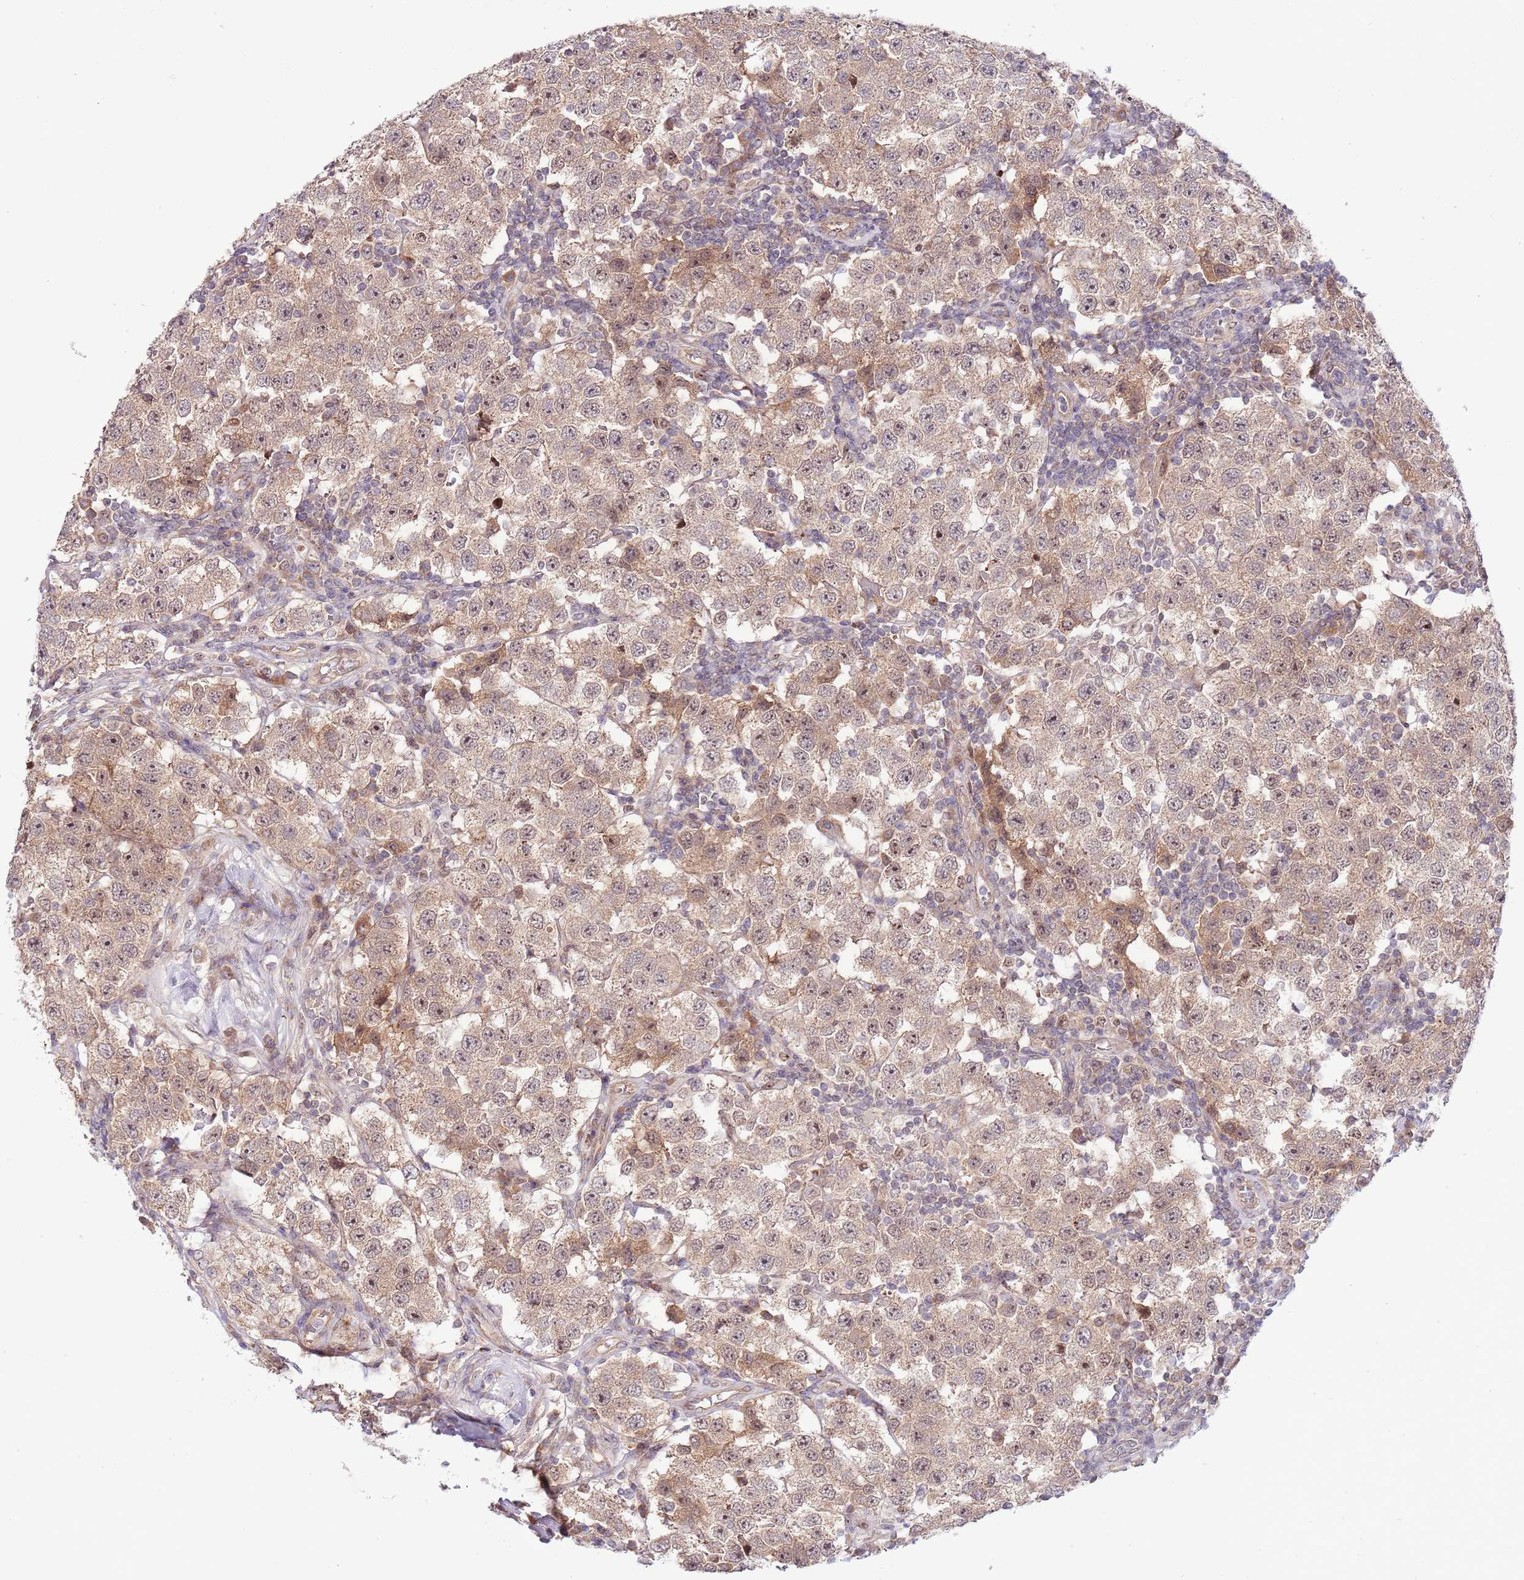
{"staining": {"intensity": "weak", "quantity": ">75%", "location": "cytoplasmic/membranous"}, "tissue": "testis cancer", "cell_type": "Tumor cells", "image_type": "cancer", "snomed": [{"axis": "morphology", "description": "Seminoma, NOS"}, {"axis": "topography", "description": "Testis"}], "caption": "Human testis cancer stained for a protein (brown) demonstrates weak cytoplasmic/membranous positive staining in approximately >75% of tumor cells.", "gene": "CHD1", "patient": {"sex": "male", "age": 34}}